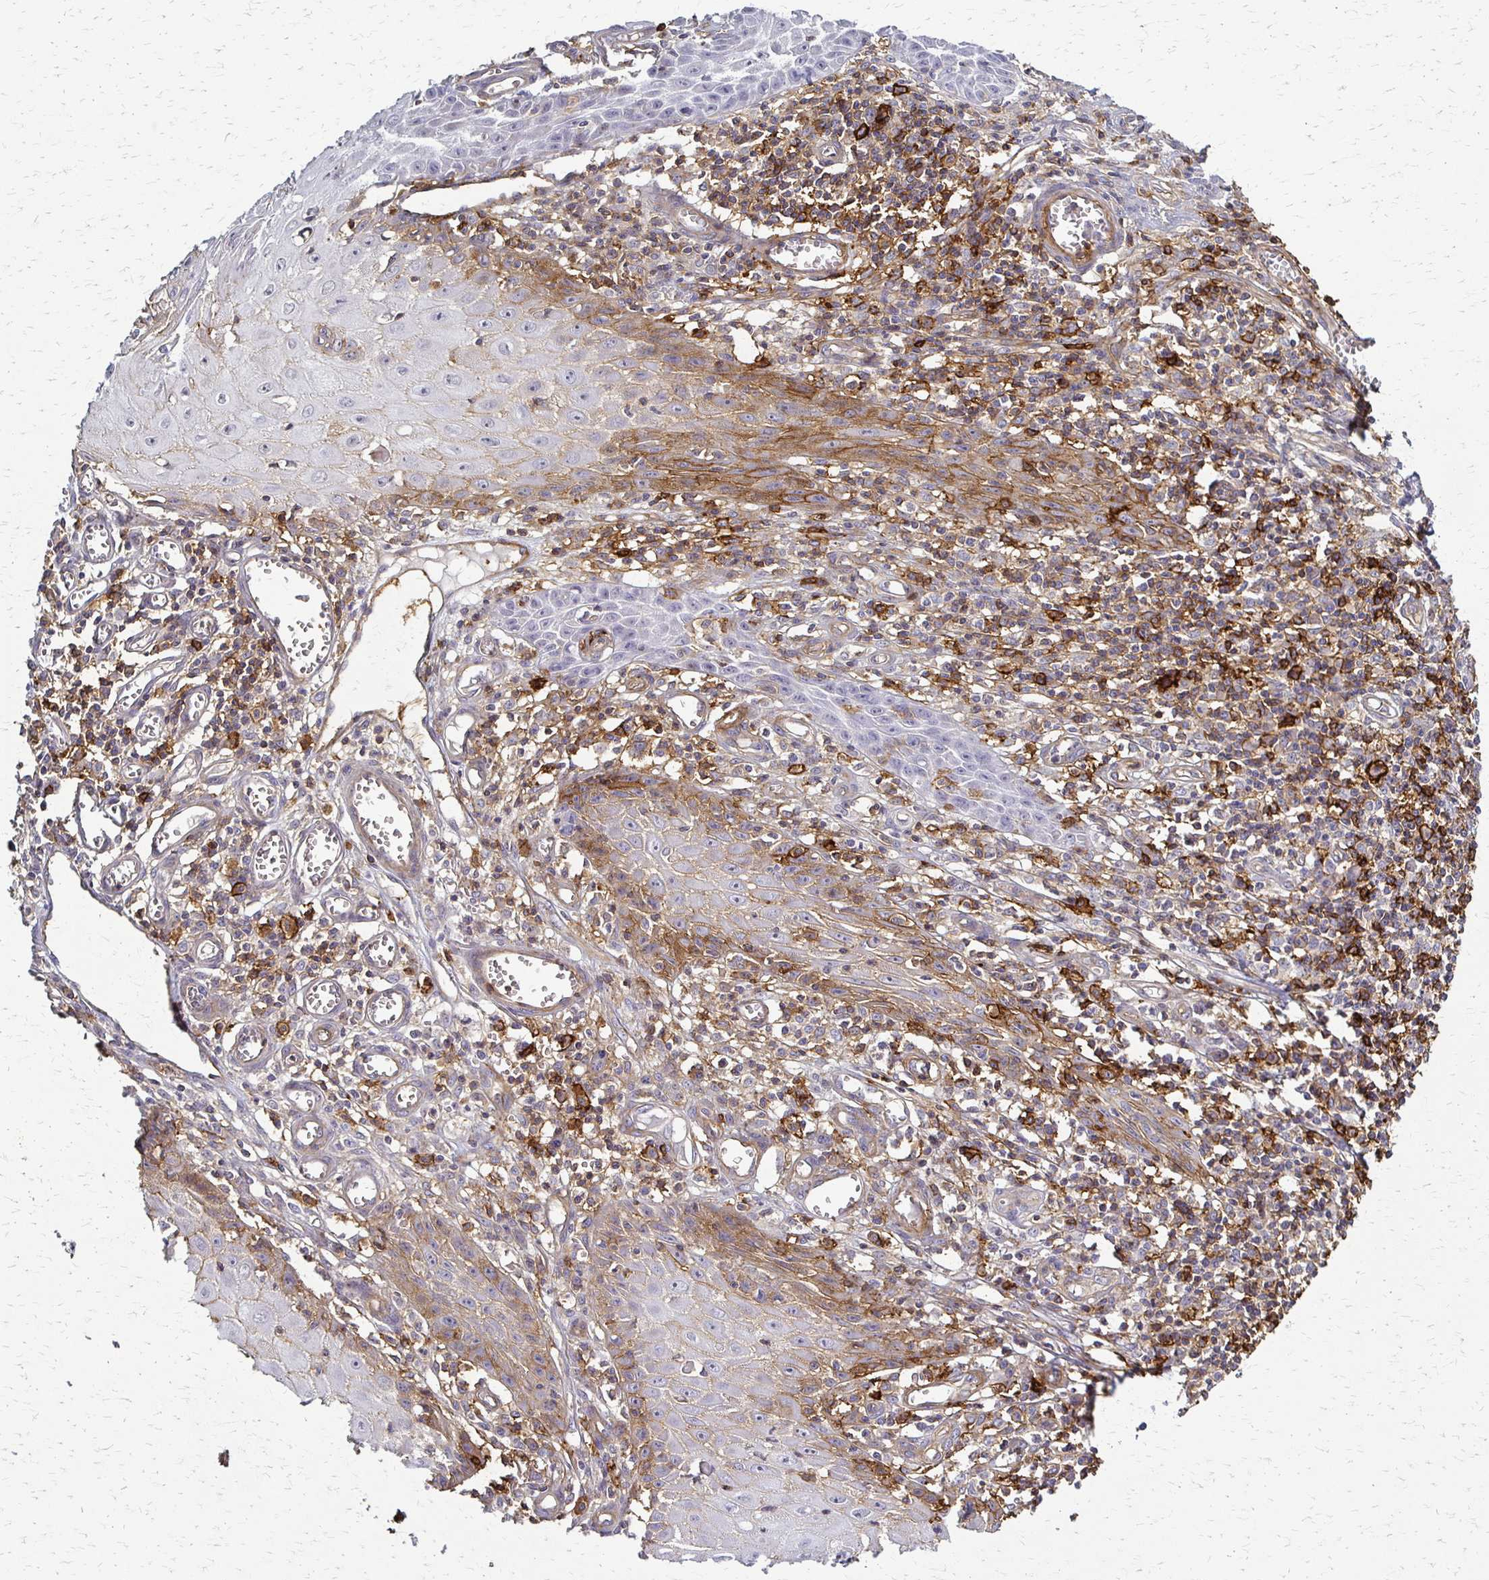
{"staining": {"intensity": "moderate", "quantity": "<25%", "location": "cytoplasmic/membranous"}, "tissue": "skin cancer", "cell_type": "Tumor cells", "image_type": "cancer", "snomed": [{"axis": "morphology", "description": "Squamous cell carcinoma, NOS"}, {"axis": "topography", "description": "Skin"}], "caption": "Immunohistochemistry (IHC) histopathology image of skin cancer (squamous cell carcinoma) stained for a protein (brown), which reveals low levels of moderate cytoplasmic/membranous staining in about <25% of tumor cells.", "gene": "SLC9A9", "patient": {"sex": "female", "age": 73}}